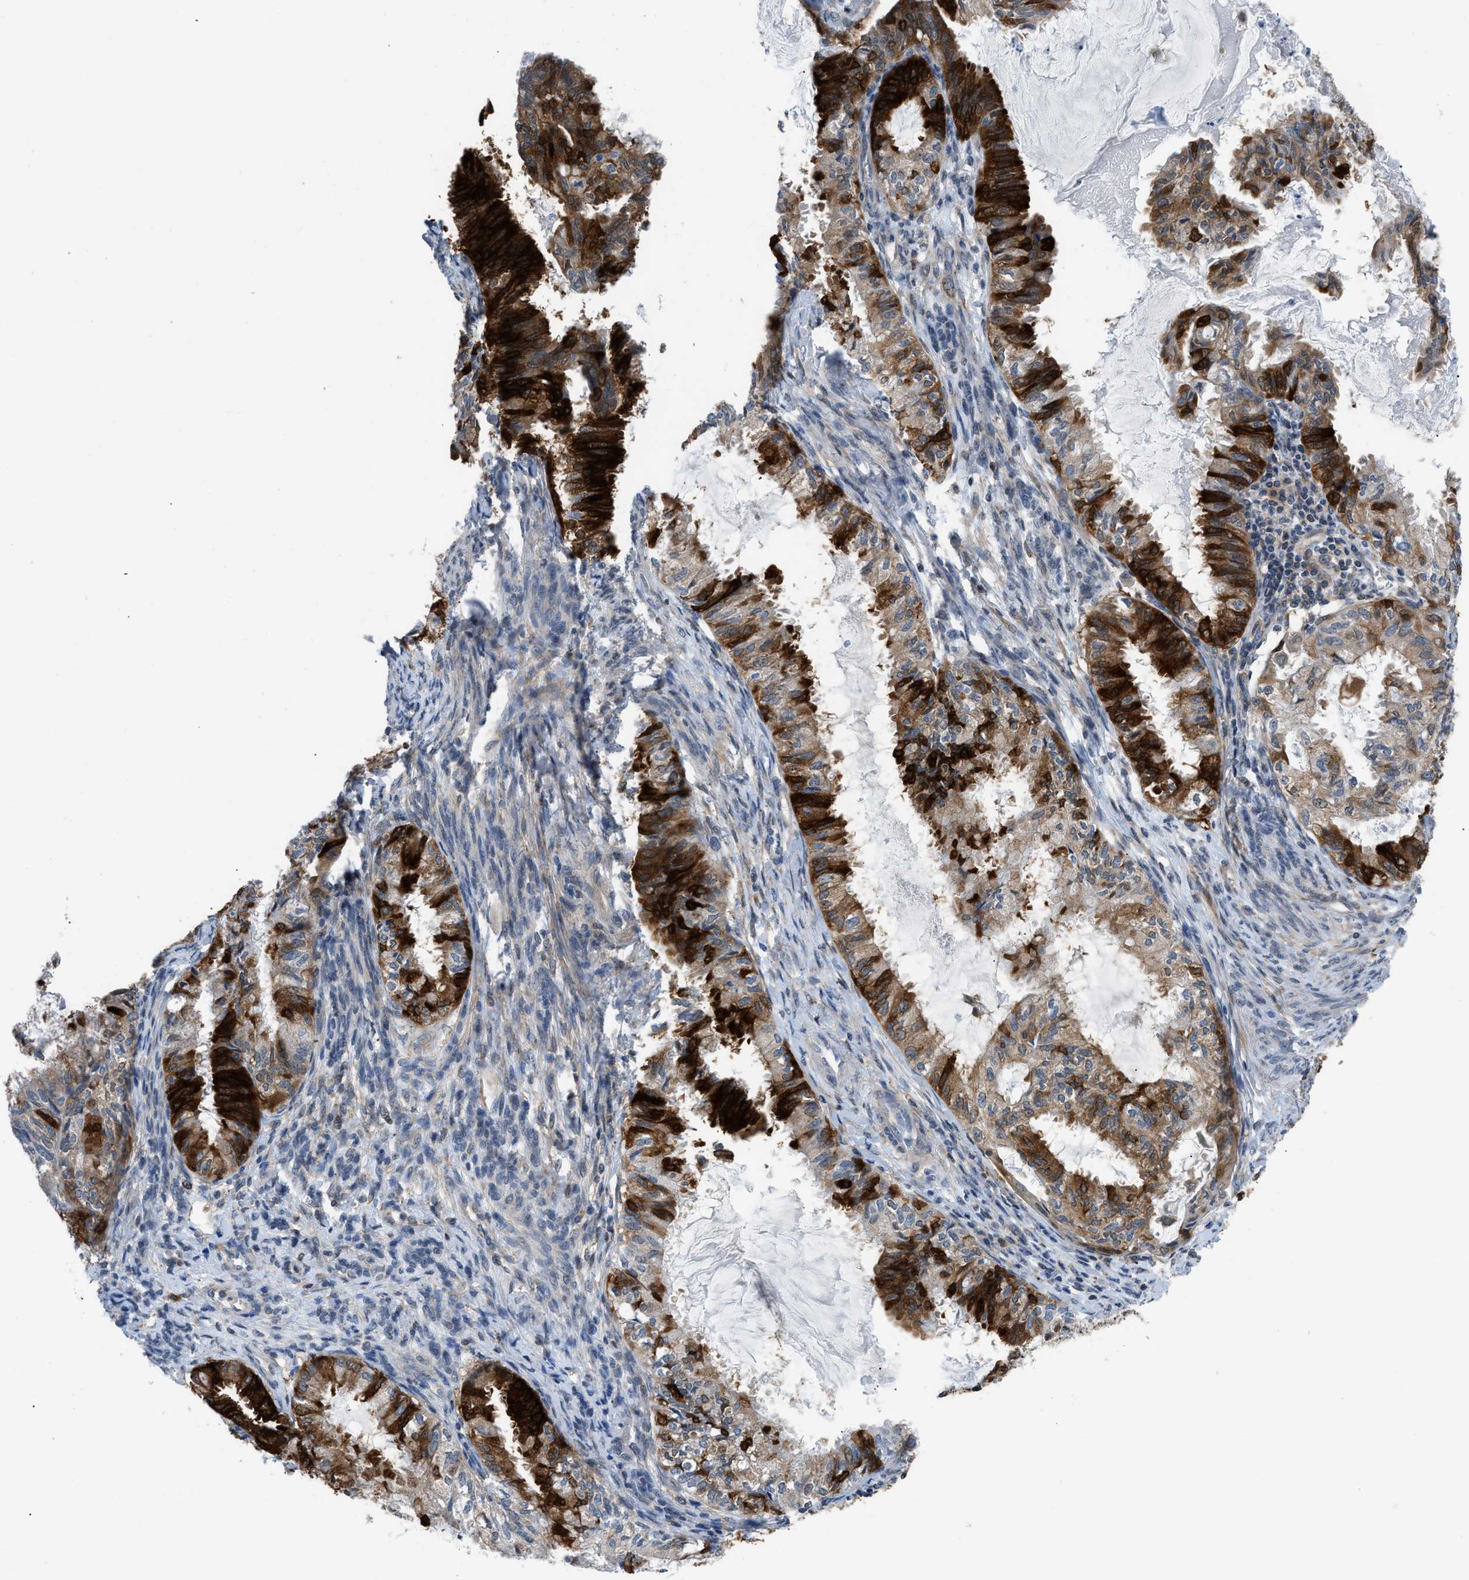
{"staining": {"intensity": "strong", "quantity": ">75%", "location": "cytoplasmic/membranous"}, "tissue": "cervical cancer", "cell_type": "Tumor cells", "image_type": "cancer", "snomed": [{"axis": "morphology", "description": "Normal tissue, NOS"}, {"axis": "morphology", "description": "Adenocarcinoma, NOS"}, {"axis": "topography", "description": "Cervix"}, {"axis": "topography", "description": "Endometrium"}], "caption": "A brown stain labels strong cytoplasmic/membranous staining of a protein in human cervical cancer (adenocarcinoma) tumor cells. Using DAB (3,3'-diaminobenzidine) (brown) and hematoxylin (blue) stains, captured at high magnification using brightfield microscopy.", "gene": "TMEM45B", "patient": {"sex": "female", "age": 86}}